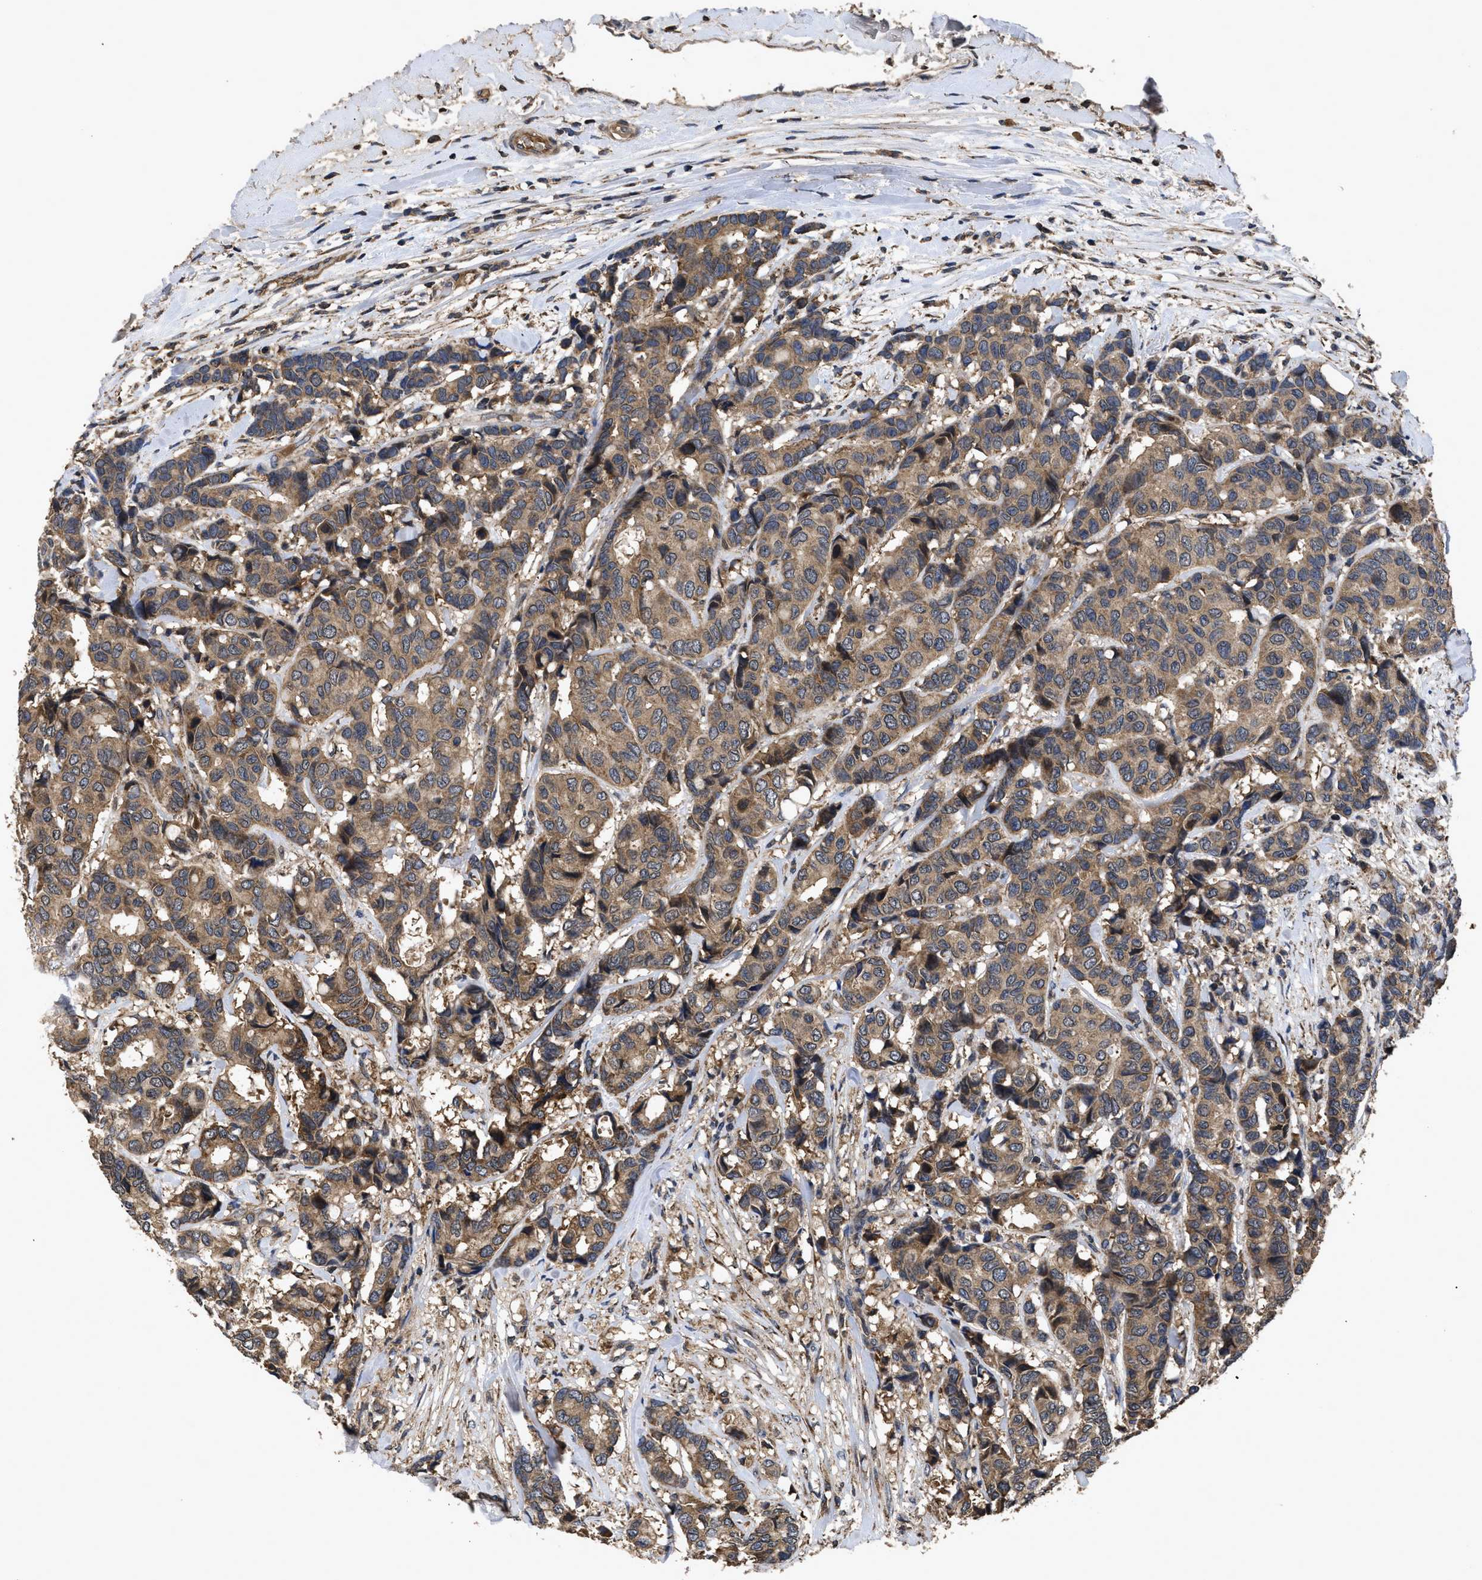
{"staining": {"intensity": "moderate", "quantity": ">75%", "location": "cytoplasmic/membranous"}, "tissue": "breast cancer", "cell_type": "Tumor cells", "image_type": "cancer", "snomed": [{"axis": "morphology", "description": "Duct carcinoma"}, {"axis": "topography", "description": "Breast"}], "caption": "IHC image of breast cancer (intraductal carcinoma) stained for a protein (brown), which shows medium levels of moderate cytoplasmic/membranous positivity in approximately >75% of tumor cells.", "gene": "LRRC3", "patient": {"sex": "female", "age": 87}}